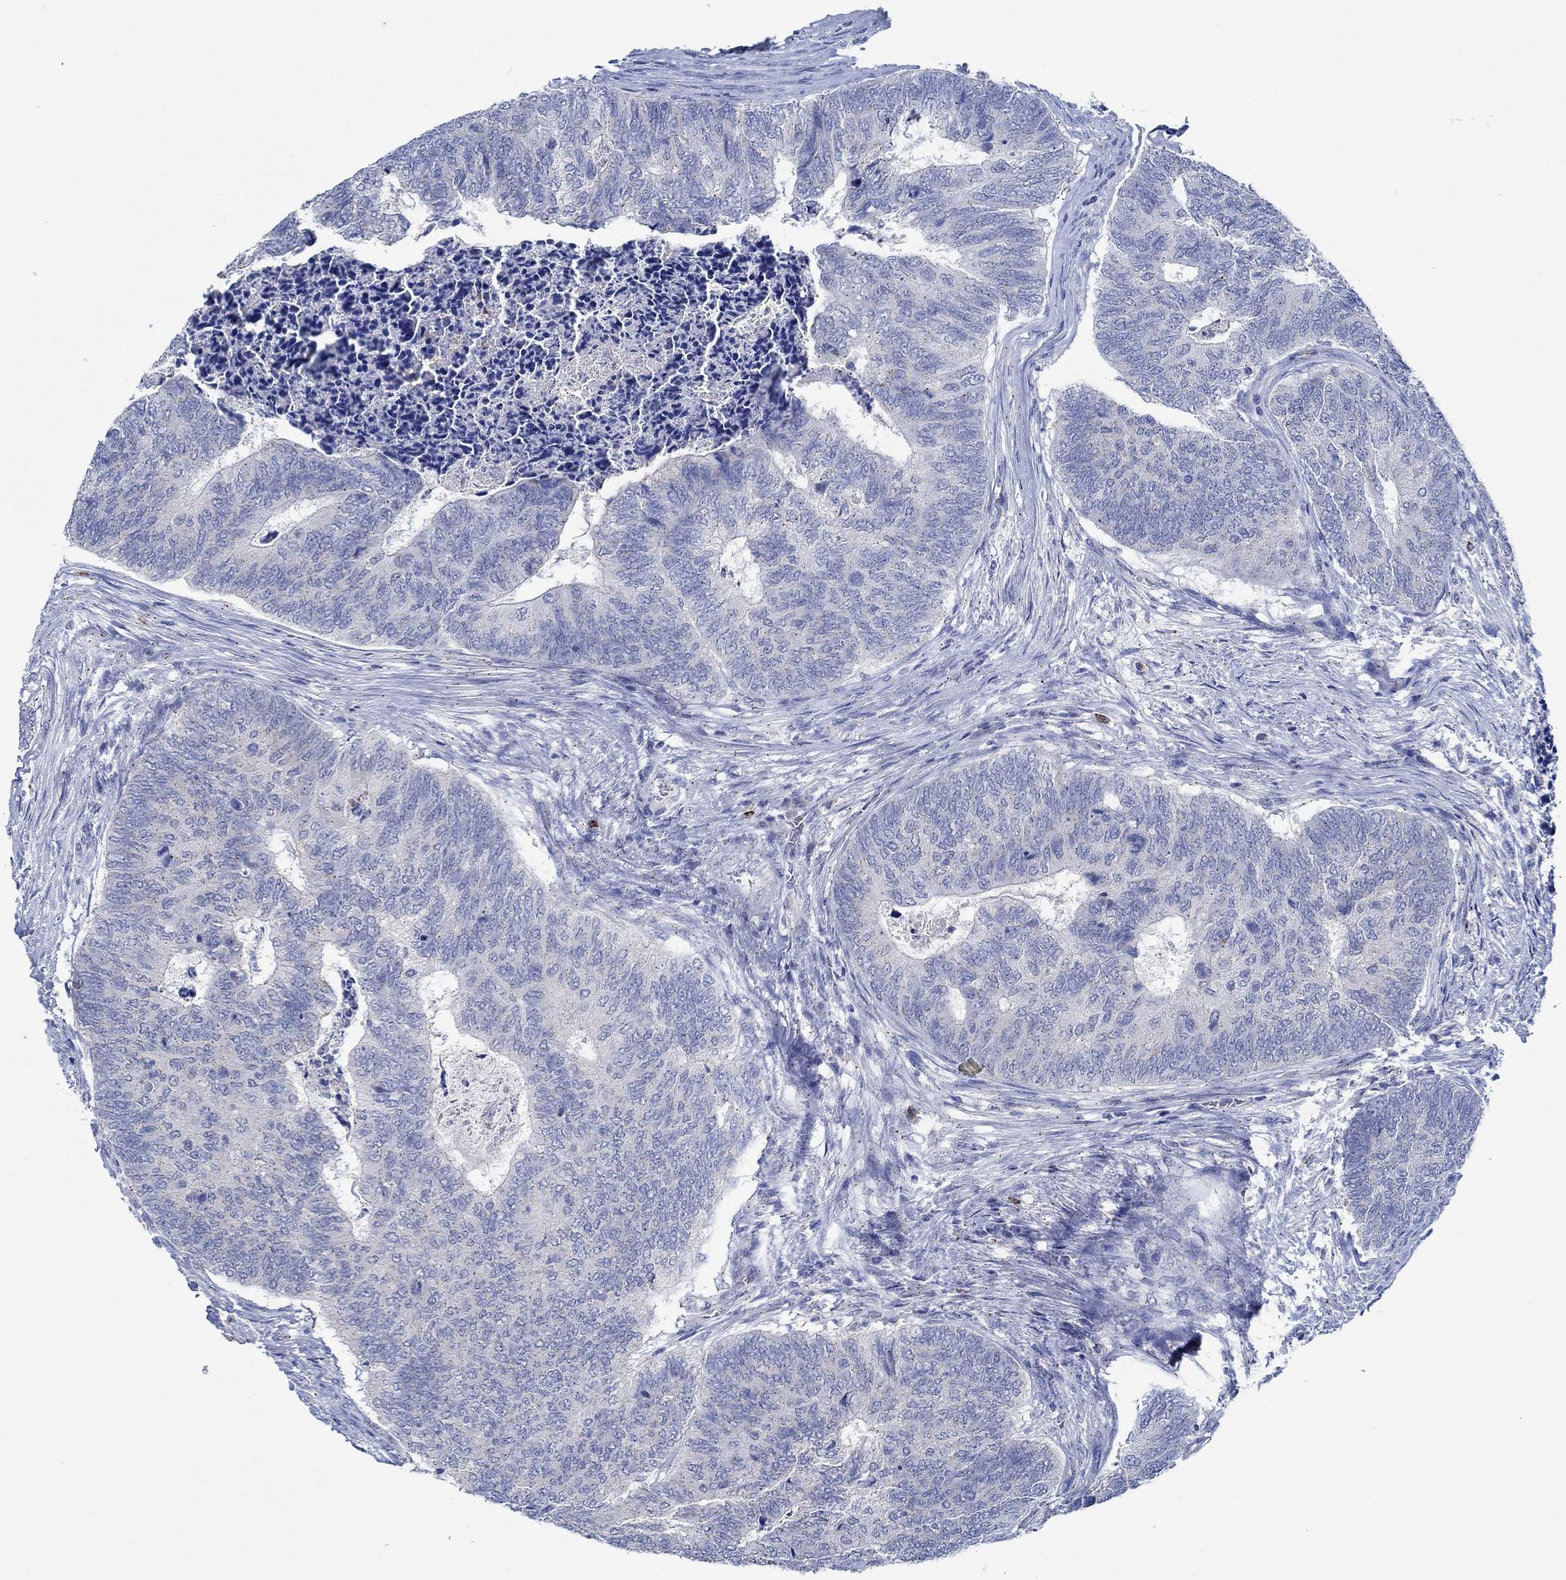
{"staining": {"intensity": "negative", "quantity": "none", "location": "none"}, "tissue": "colorectal cancer", "cell_type": "Tumor cells", "image_type": "cancer", "snomed": [{"axis": "morphology", "description": "Adenocarcinoma, NOS"}, {"axis": "topography", "description": "Colon"}], "caption": "The histopathology image reveals no significant staining in tumor cells of adenocarcinoma (colorectal). (IHC, brightfield microscopy, high magnification).", "gene": "CPM", "patient": {"sex": "female", "age": 67}}